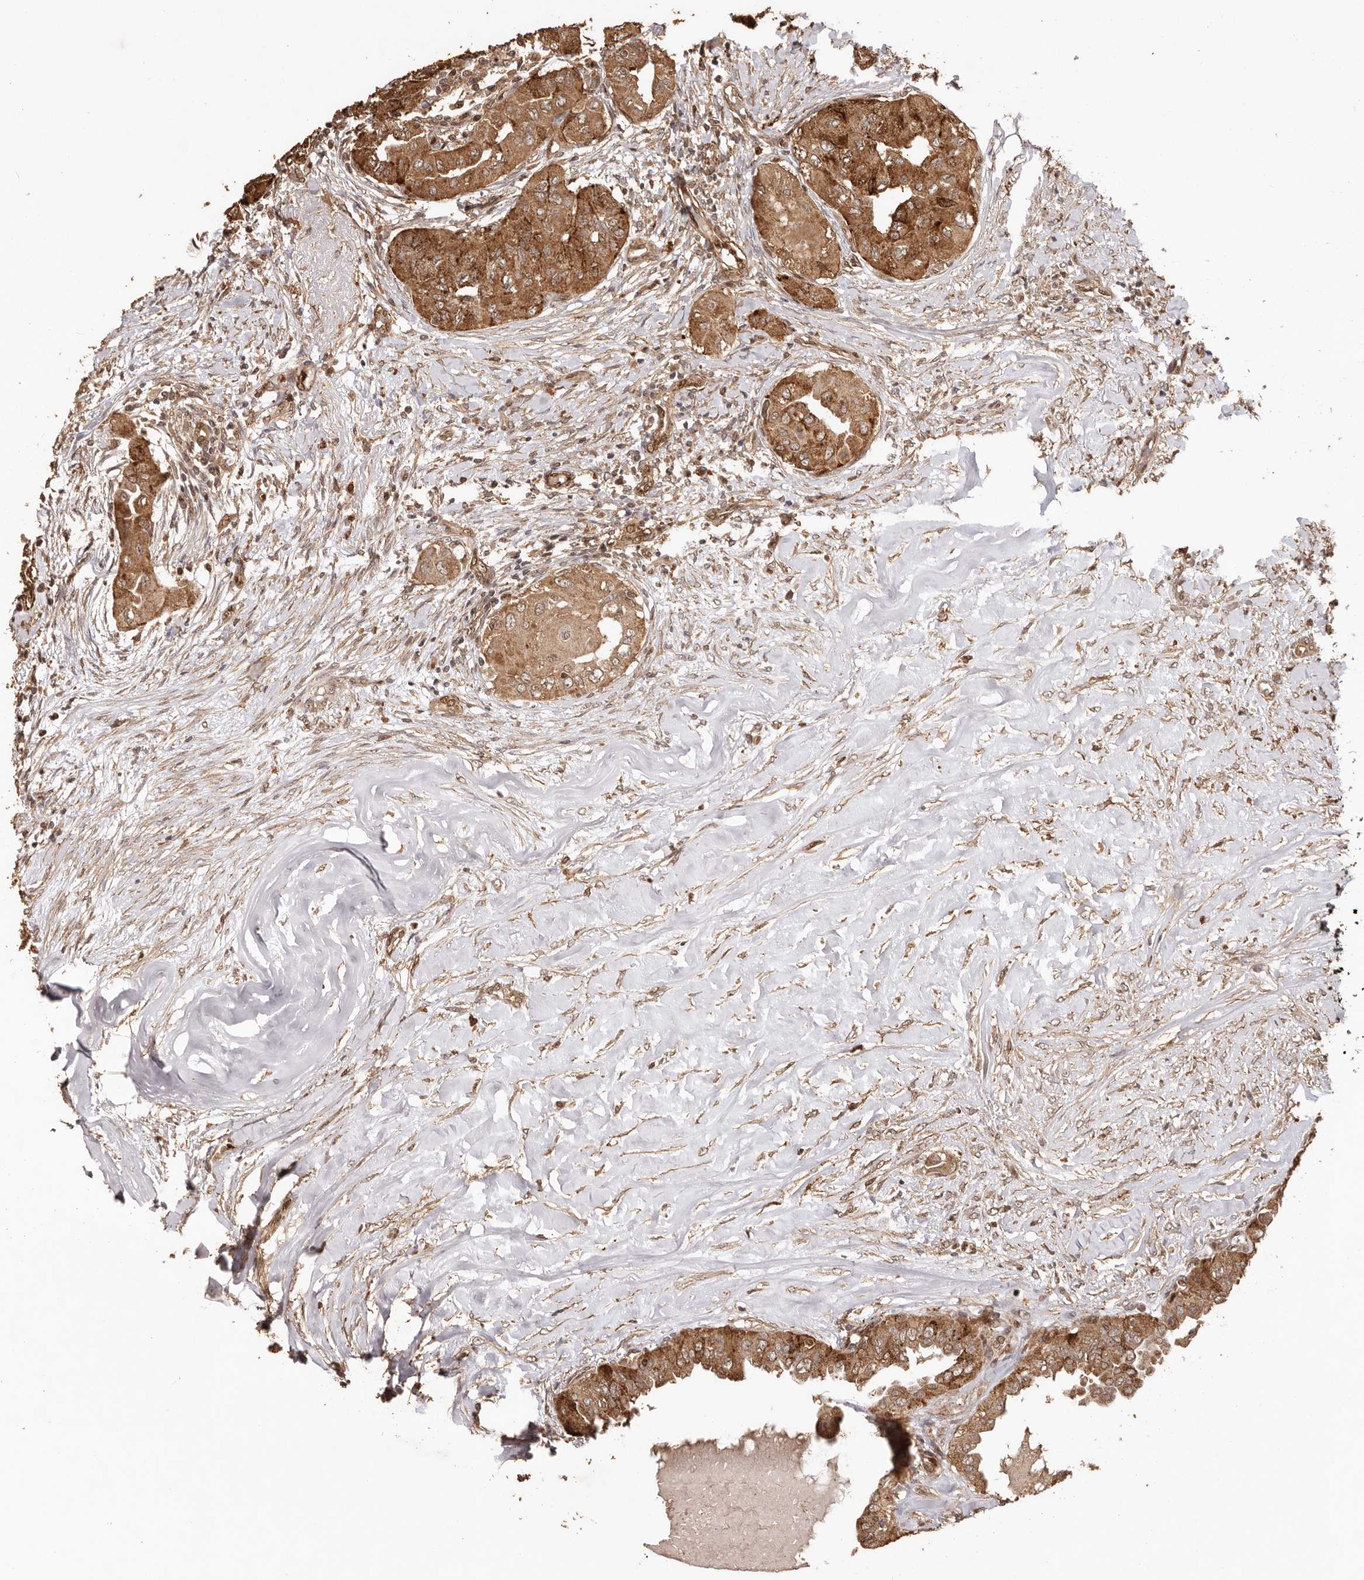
{"staining": {"intensity": "strong", "quantity": ">75%", "location": "cytoplasmic/membranous"}, "tissue": "thyroid cancer", "cell_type": "Tumor cells", "image_type": "cancer", "snomed": [{"axis": "morphology", "description": "Papillary adenocarcinoma, NOS"}, {"axis": "topography", "description": "Thyroid gland"}], "caption": "Protein expression analysis of papillary adenocarcinoma (thyroid) shows strong cytoplasmic/membranous positivity in about >75% of tumor cells.", "gene": "UBR2", "patient": {"sex": "female", "age": 59}}